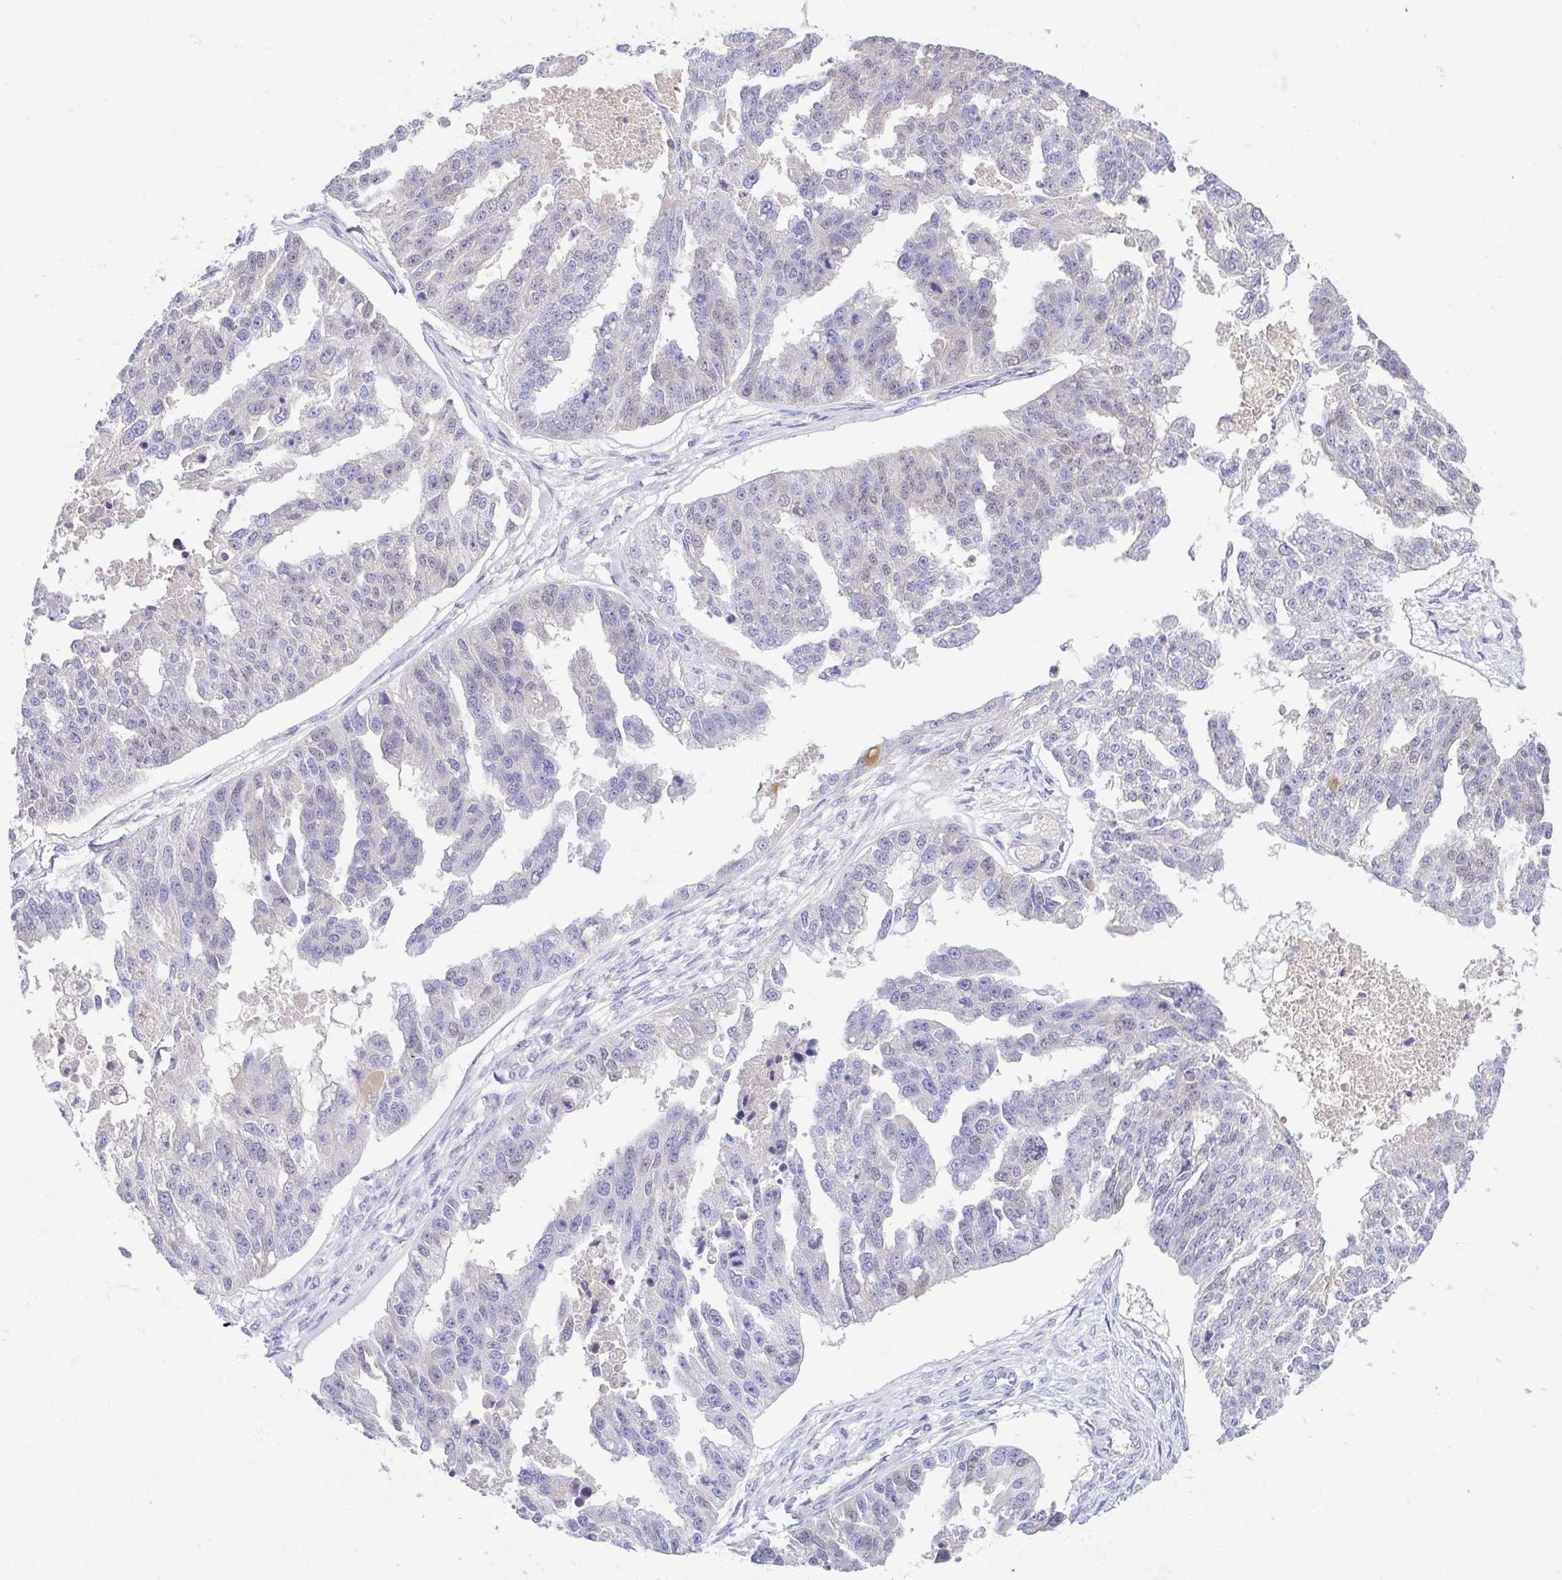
{"staining": {"intensity": "negative", "quantity": "none", "location": "none"}, "tissue": "ovarian cancer", "cell_type": "Tumor cells", "image_type": "cancer", "snomed": [{"axis": "morphology", "description": "Cystadenocarcinoma, serous, NOS"}, {"axis": "topography", "description": "Ovary"}], "caption": "Tumor cells are negative for protein expression in human ovarian cancer (serous cystadenocarcinoma). (Brightfield microscopy of DAB immunohistochemistry (IHC) at high magnification).", "gene": "A1BG", "patient": {"sex": "female", "age": 58}}